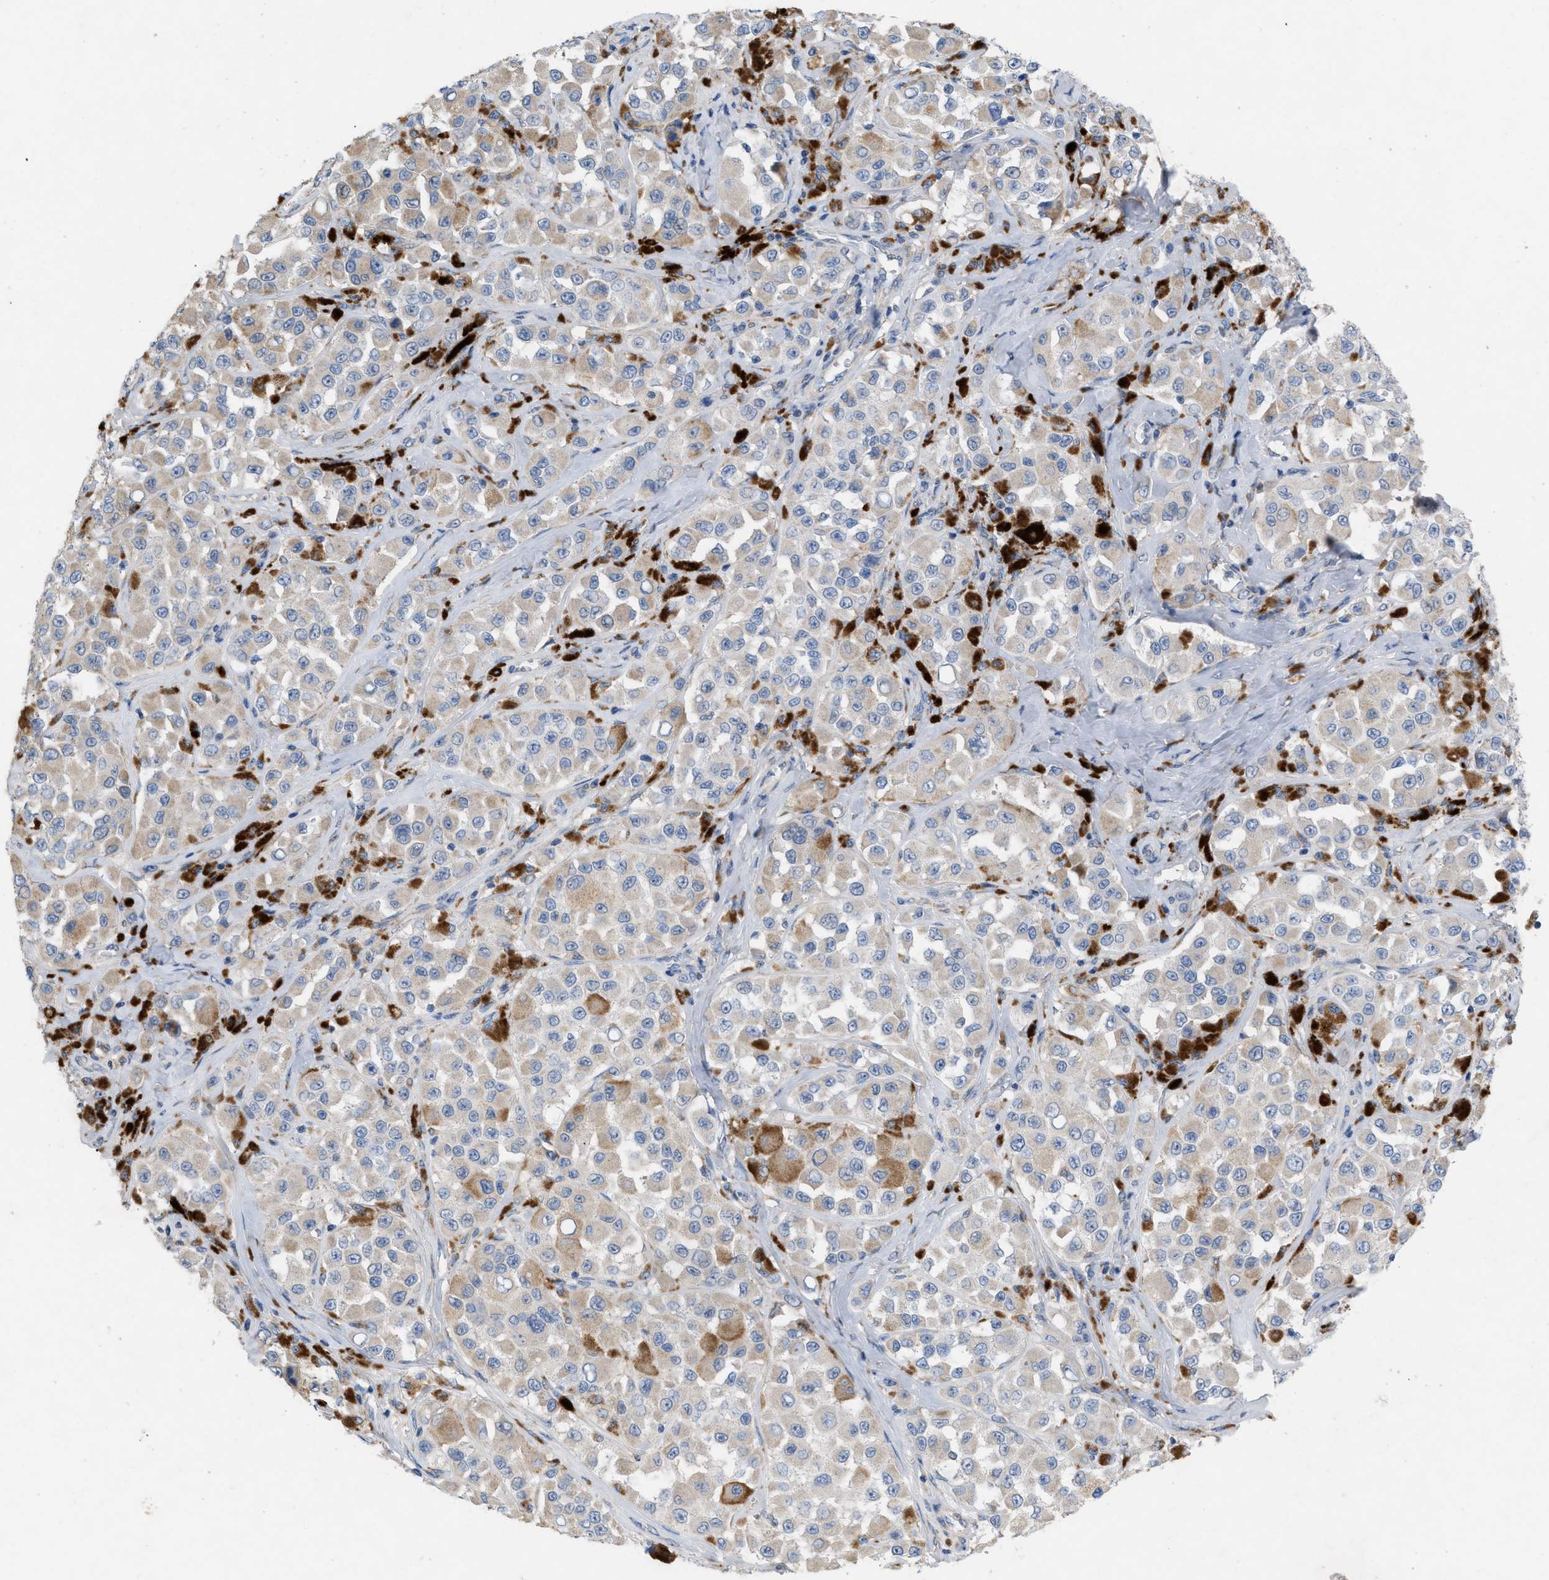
{"staining": {"intensity": "negative", "quantity": "none", "location": "none"}, "tissue": "melanoma", "cell_type": "Tumor cells", "image_type": "cancer", "snomed": [{"axis": "morphology", "description": "Malignant melanoma, NOS"}, {"axis": "topography", "description": "Skin"}], "caption": "Histopathology image shows no significant protein positivity in tumor cells of melanoma.", "gene": "PLPPR5", "patient": {"sex": "male", "age": 84}}